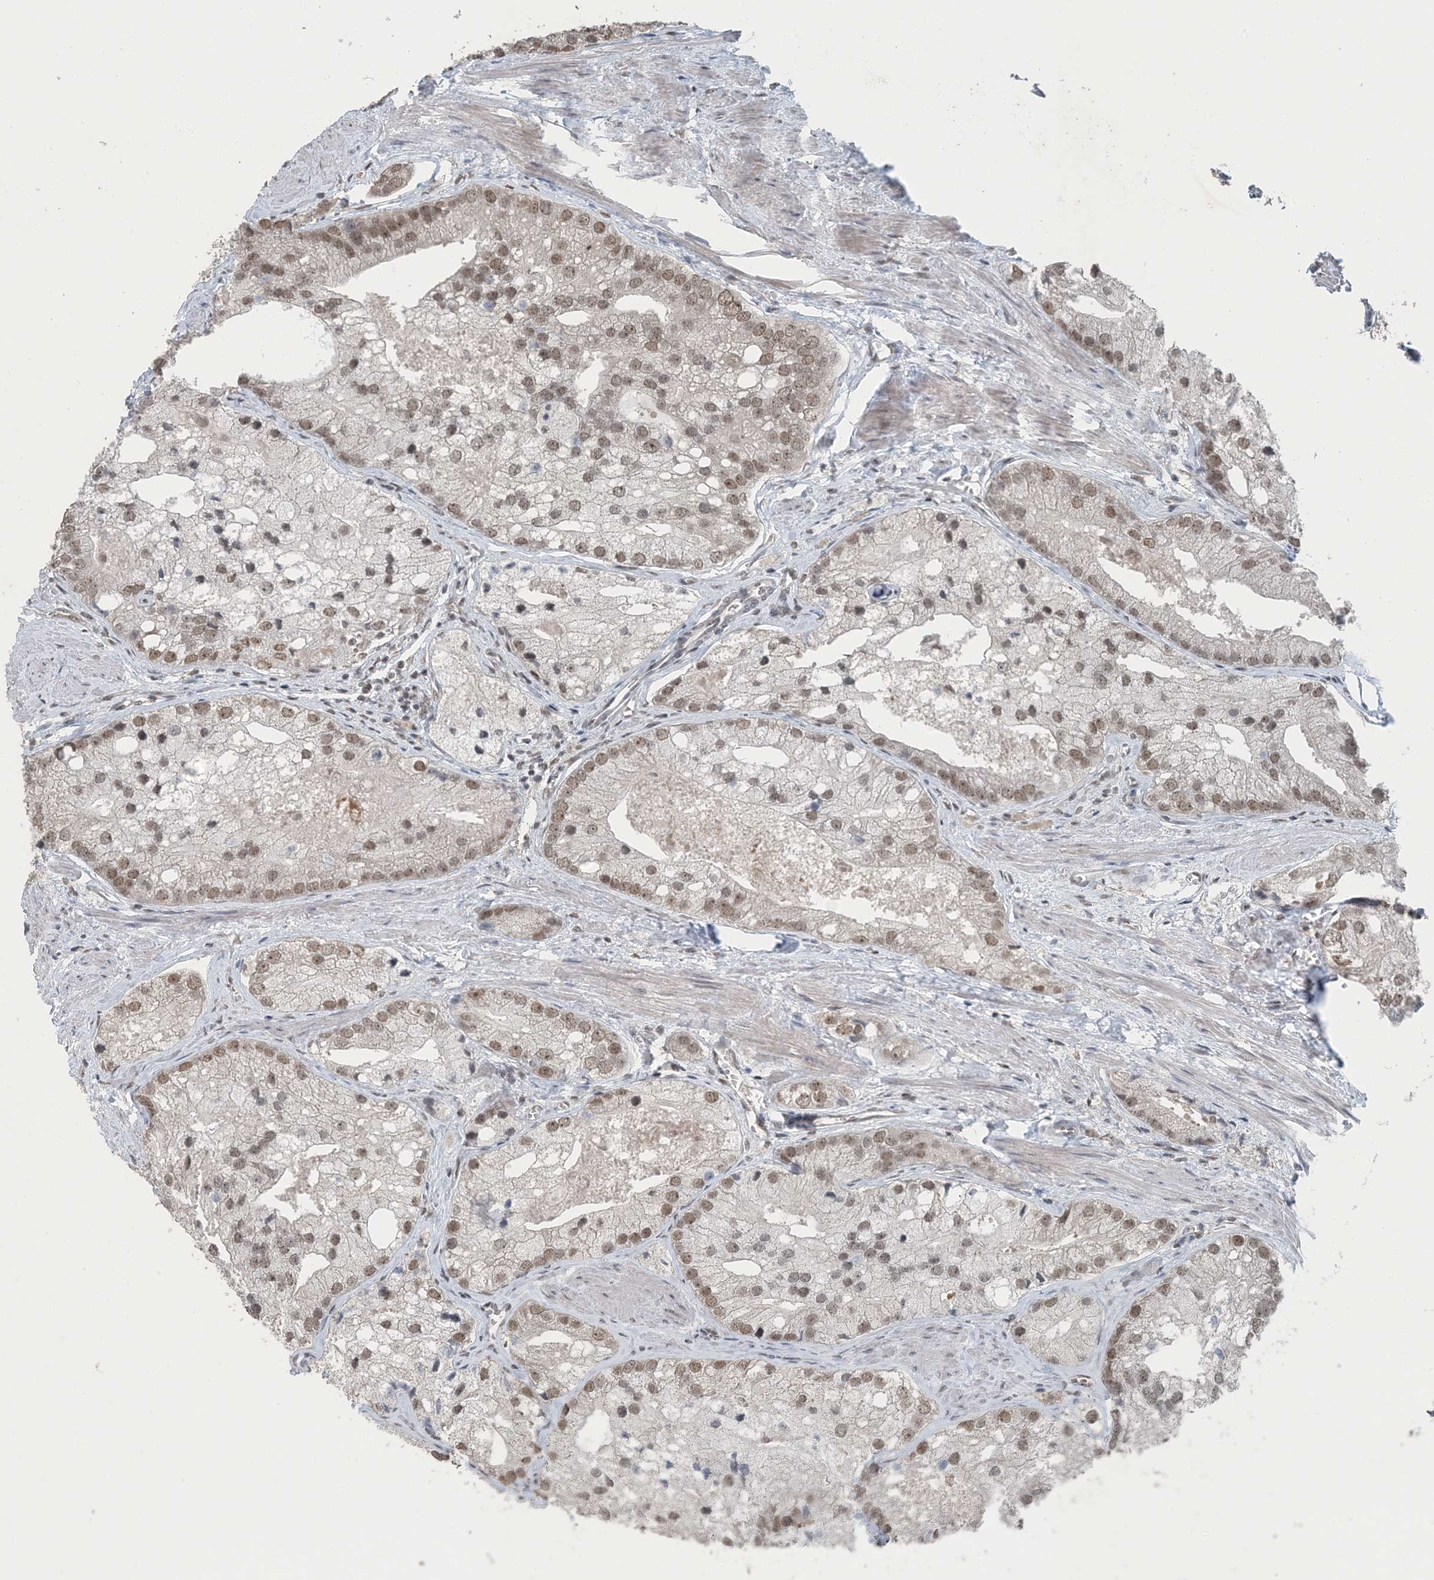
{"staining": {"intensity": "weak", "quantity": ">75%", "location": "nuclear"}, "tissue": "prostate cancer", "cell_type": "Tumor cells", "image_type": "cancer", "snomed": [{"axis": "morphology", "description": "Adenocarcinoma, Low grade"}, {"axis": "topography", "description": "Prostate"}], "caption": "The immunohistochemical stain shows weak nuclear expression in tumor cells of low-grade adenocarcinoma (prostate) tissue. (Stains: DAB in brown, nuclei in blue, Microscopy: brightfield microscopy at high magnification).", "gene": "MBD2", "patient": {"sex": "male", "age": 69}}